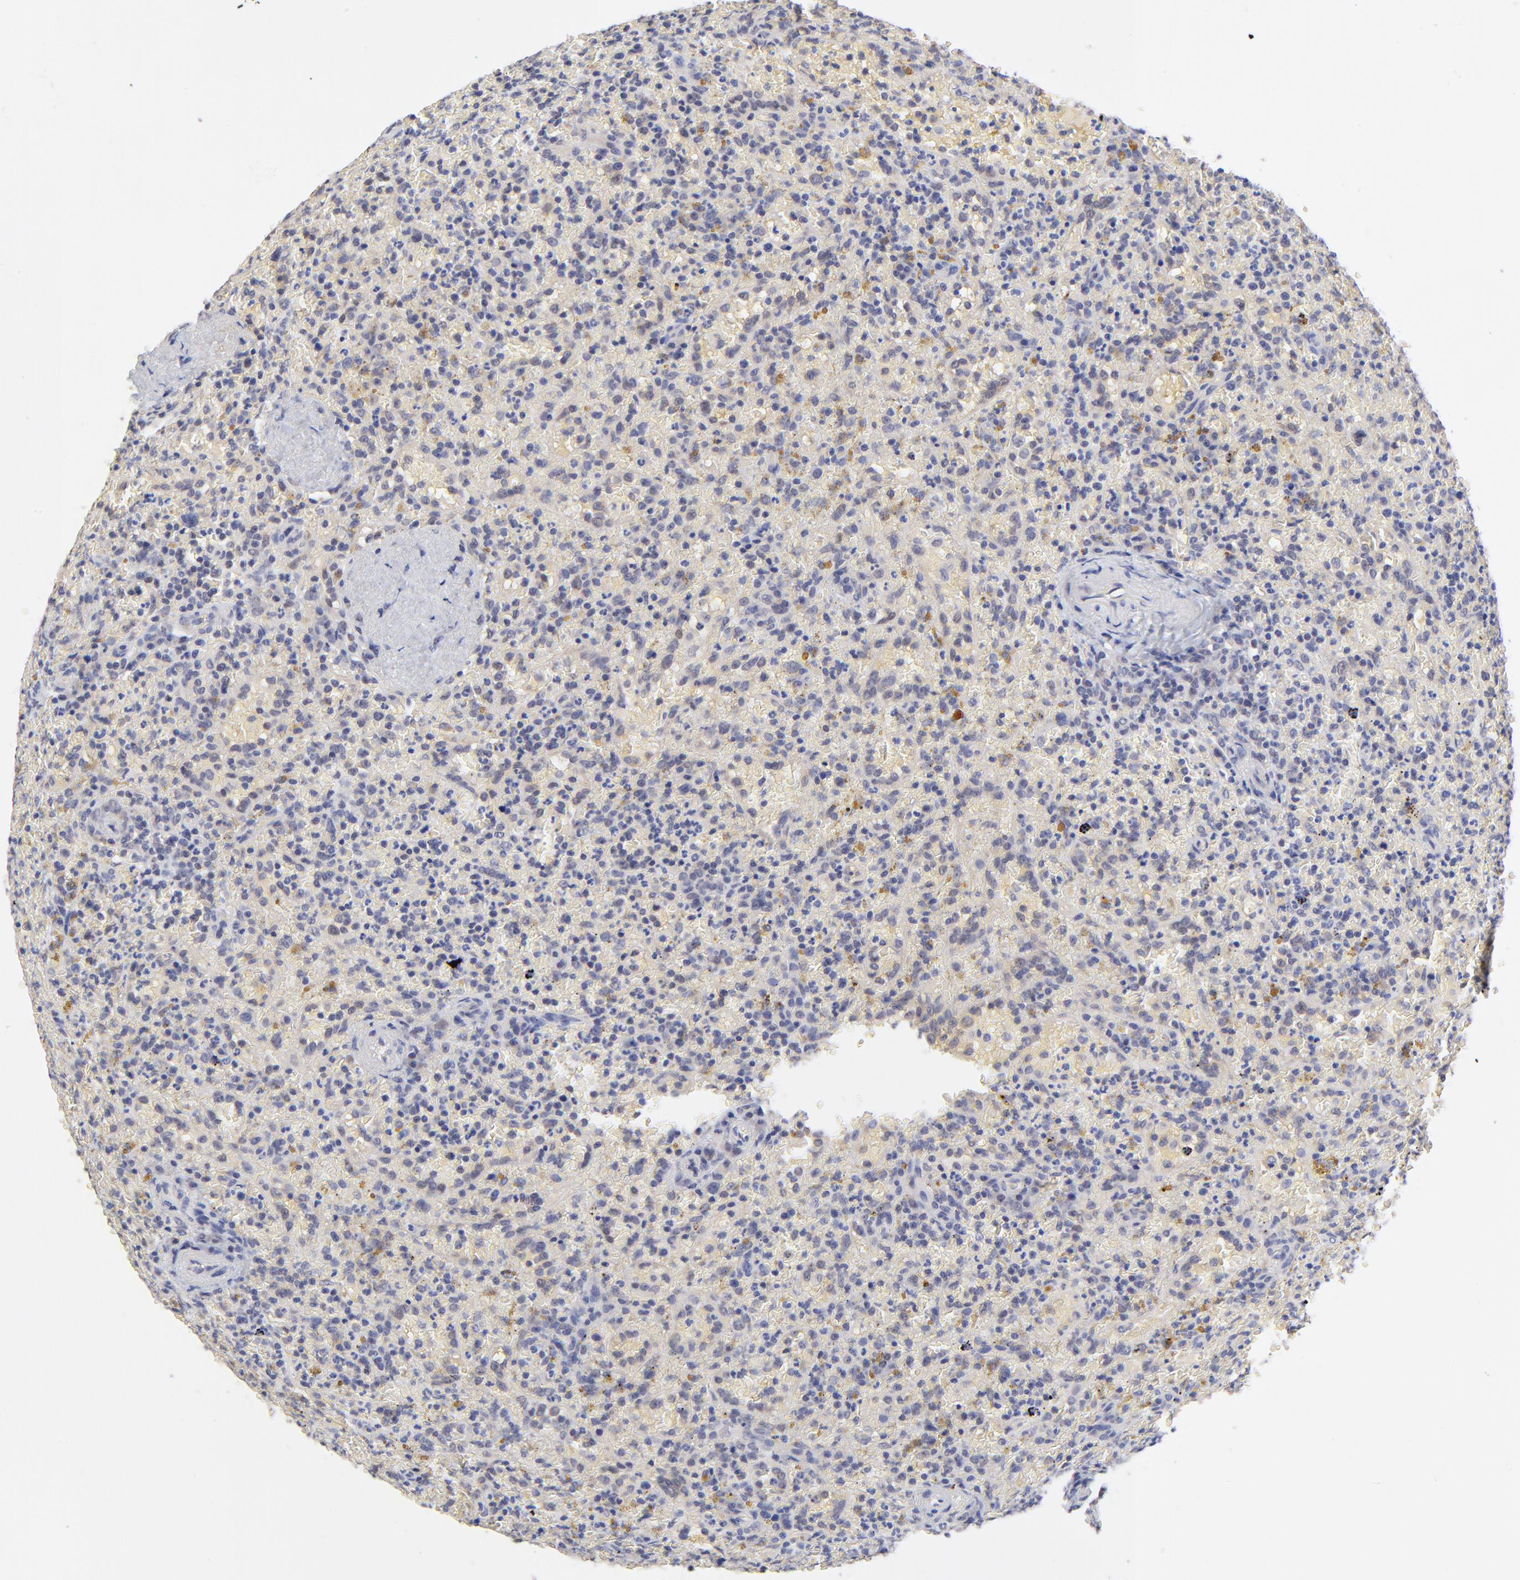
{"staining": {"intensity": "negative", "quantity": "none", "location": "none"}, "tissue": "lymphoma", "cell_type": "Tumor cells", "image_type": "cancer", "snomed": [{"axis": "morphology", "description": "Malignant lymphoma, non-Hodgkin's type, High grade"}, {"axis": "topography", "description": "Spleen"}, {"axis": "topography", "description": "Lymph node"}], "caption": "Tumor cells are negative for protein expression in human malignant lymphoma, non-Hodgkin's type (high-grade).", "gene": "FBXO8", "patient": {"sex": "female", "age": 70}}